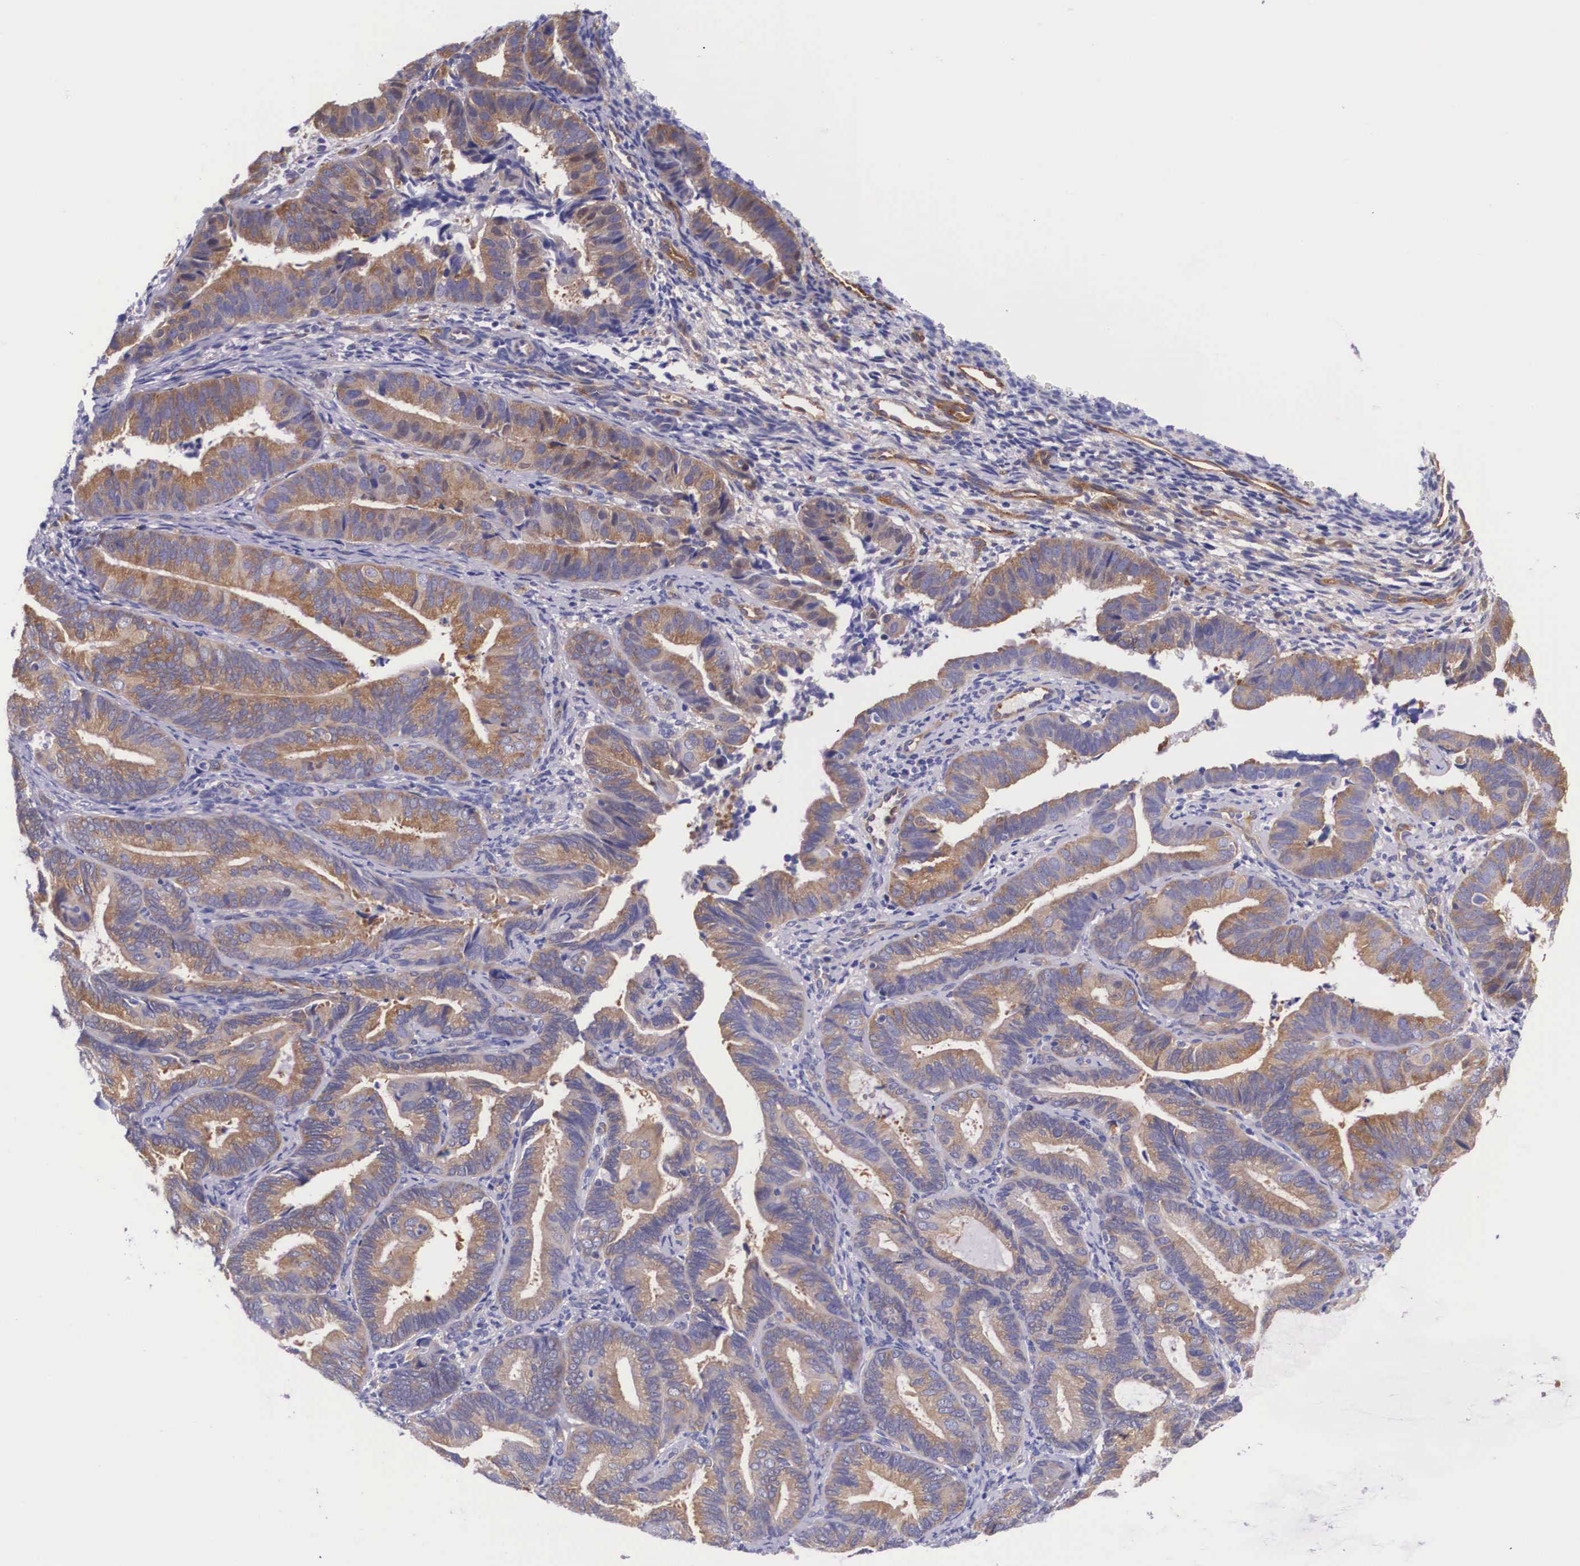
{"staining": {"intensity": "moderate", "quantity": "25%-75%", "location": "cytoplasmic/membranous"}, "tissue": "endometrial cancer", "cell_type": "Tumor cells", "image_type": "cancer", "snomed": [{"axis": "morphology", "description": "Adenocarcinoma, NOS"}, {"axis": "topography", "description": "Endometrium"}], "caption": "This histopathology image displays endometrial cancer stained with immunohistochemistry (IHC) to label a protein in brown. The cytoplasmic/membranous of tumor cells show moderate positivity for the protein. Nuclei are counter-stained blue.", "gene": "BCAR1", "patient": {"sex": "female", "age": 63}}